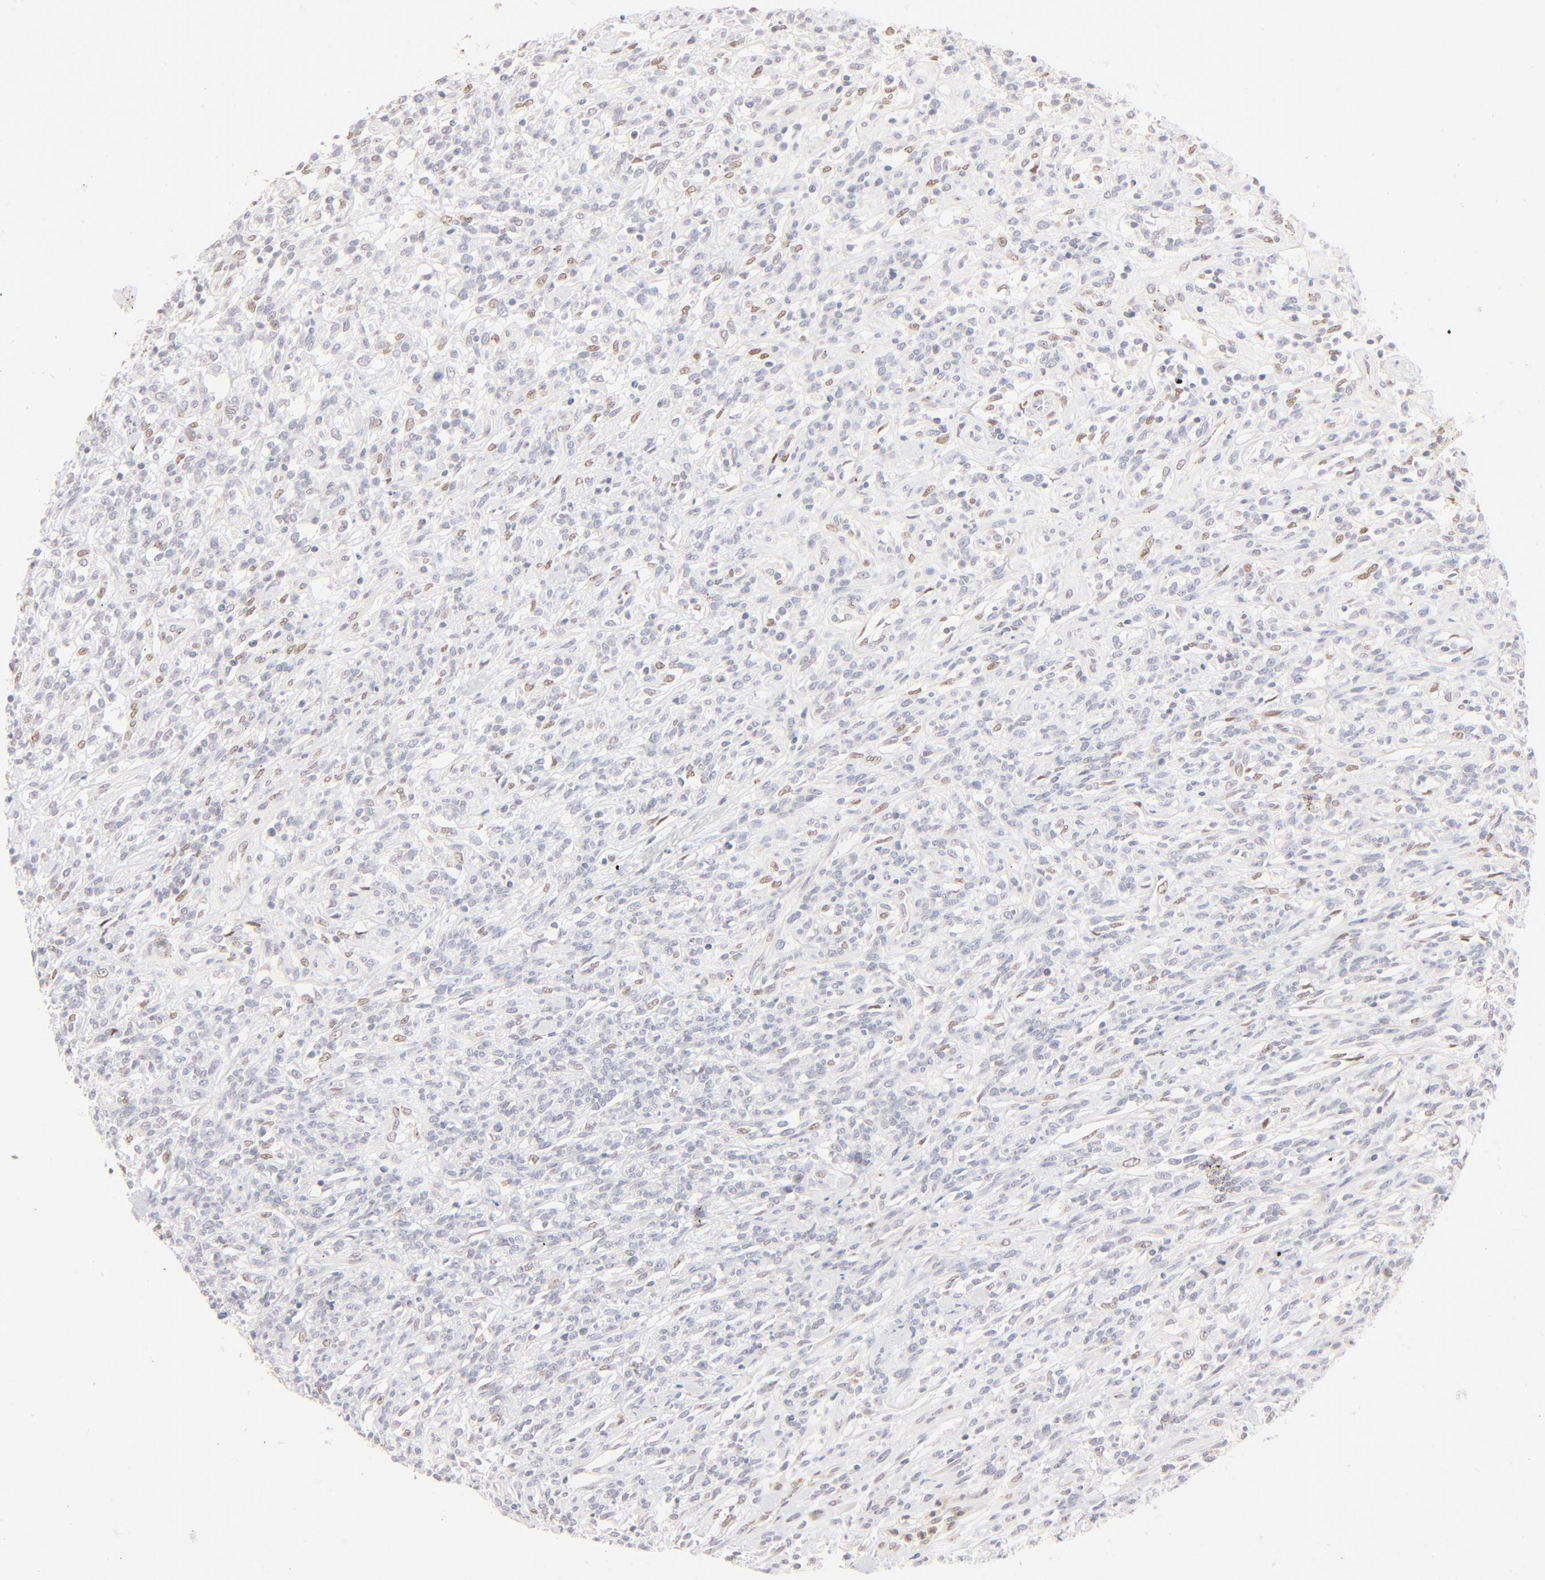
{"staining": {"intensity": "weak", "quantity": "<25%", "location": "nuclear"}, "tissue": "lymphoma", "cell_type": "Tumor cells", "image_type": "cancer", "snomed": [{"axis": "morphology", "description": "Malignant lymphoma, non-Hodgkin's type, High grade"}, {"axis": "topography", "description": "Lymph node"}], "caption": "DAB (3,3'-diaminobenzidine) immunohistochemical staining of lymphoma shows no significant expression in tumor cells.", "gene": "PBX1", "patient": {"sex": "female", "age": 73}}